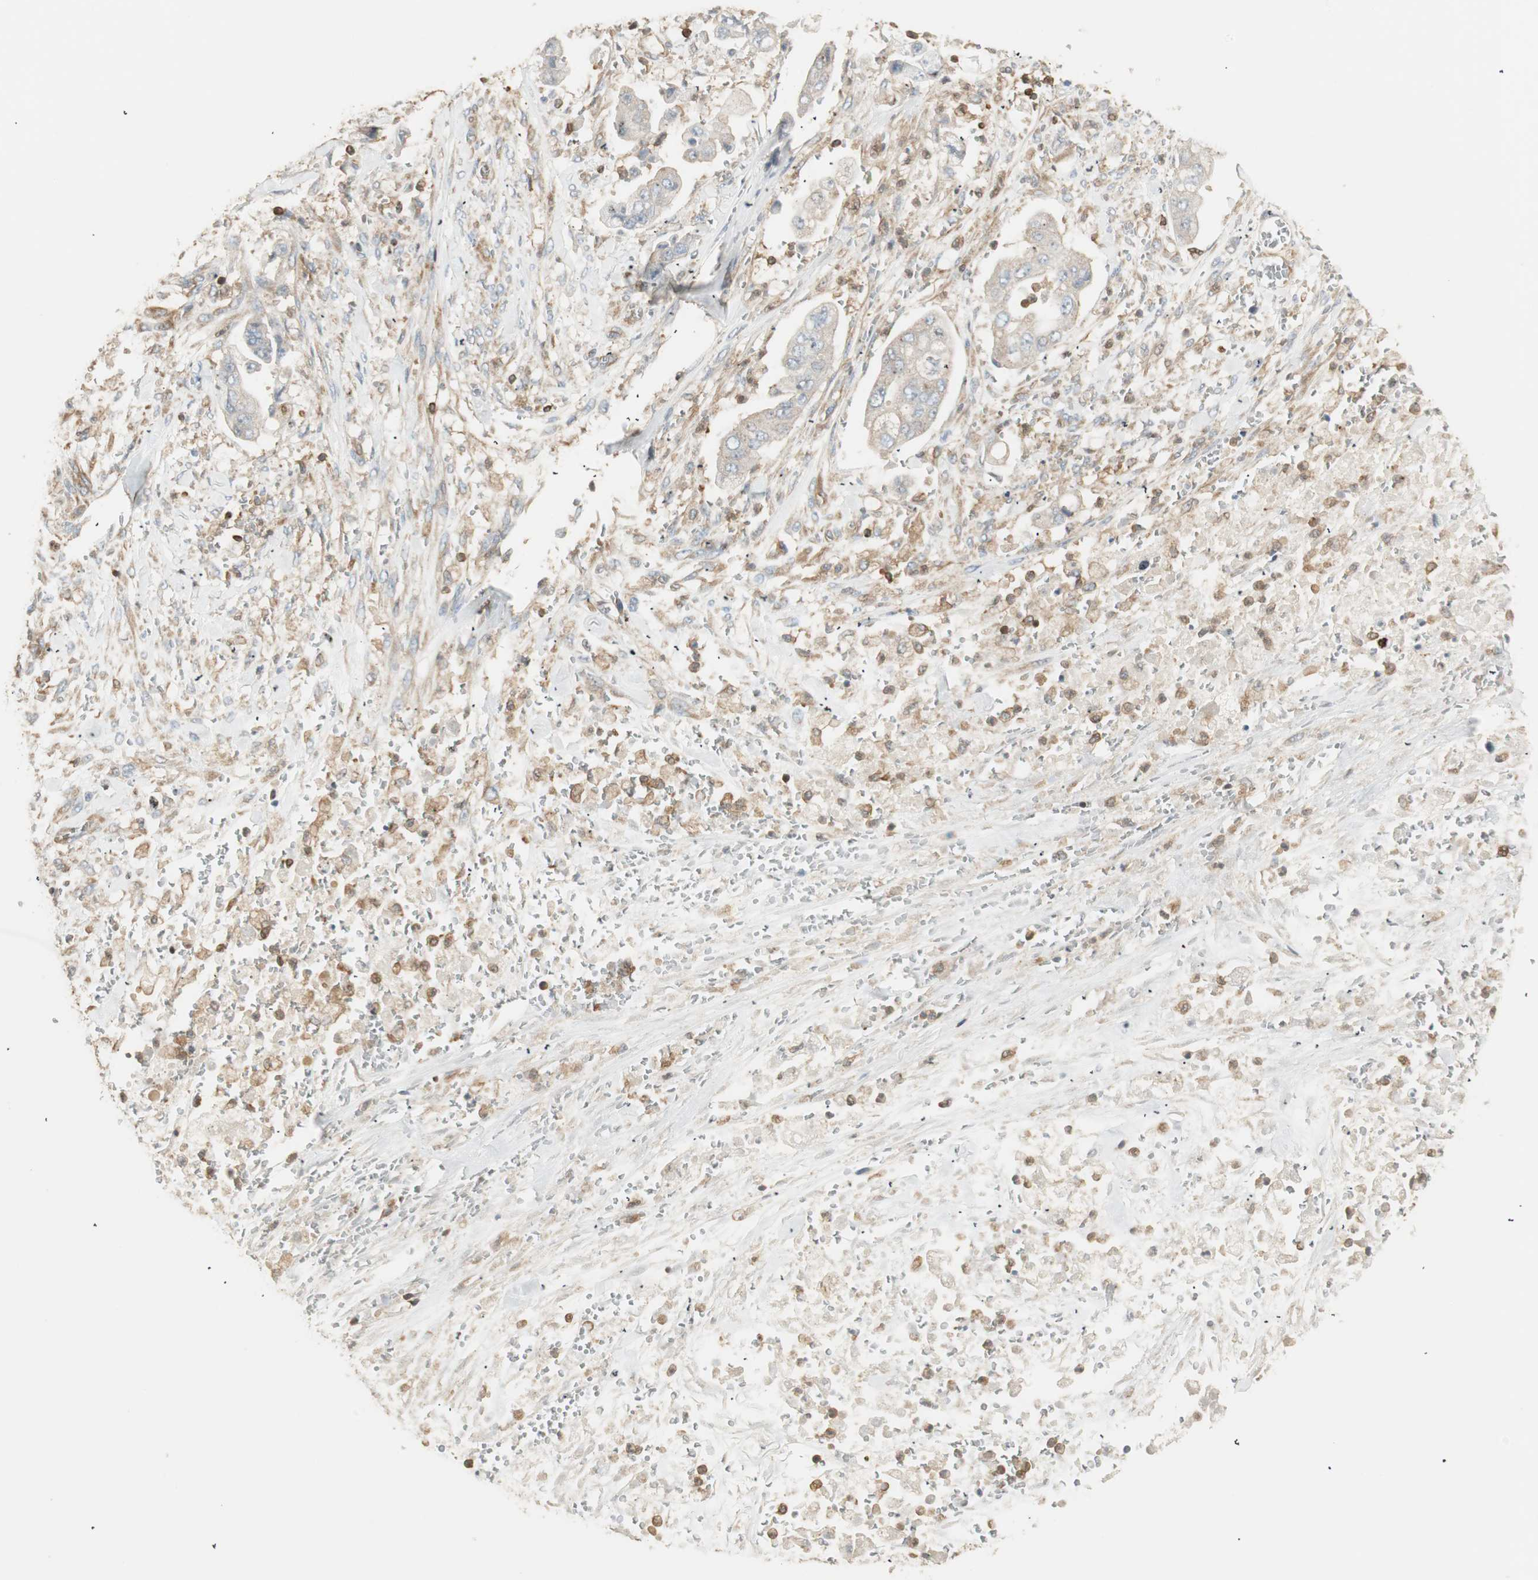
{"staining": {"intensity": "weak", "quantity": "25%-75%", "location": "cytoplasmic/membranous"}, "tissue": "stomach cancer", "cell_type": "Tumor cells", "image_type": "cancer", "snomed": [{"axis": "morphology", "description": "Adenocarcinoma, NOS"}, {"axis": "topography", "description": "Stomach"}], "caption": "A brown stain highlights weak cytoplasmic/membranous positivity of a protein in human stomach adenocarcinoma tumor cells. The staining is performed using DAB brown chromogen to label protein expression. The nuclei are counter-stained blue using hematoxylin.", "gene": "CRLF3", "patient": {"sex": "male", "age": 62}}